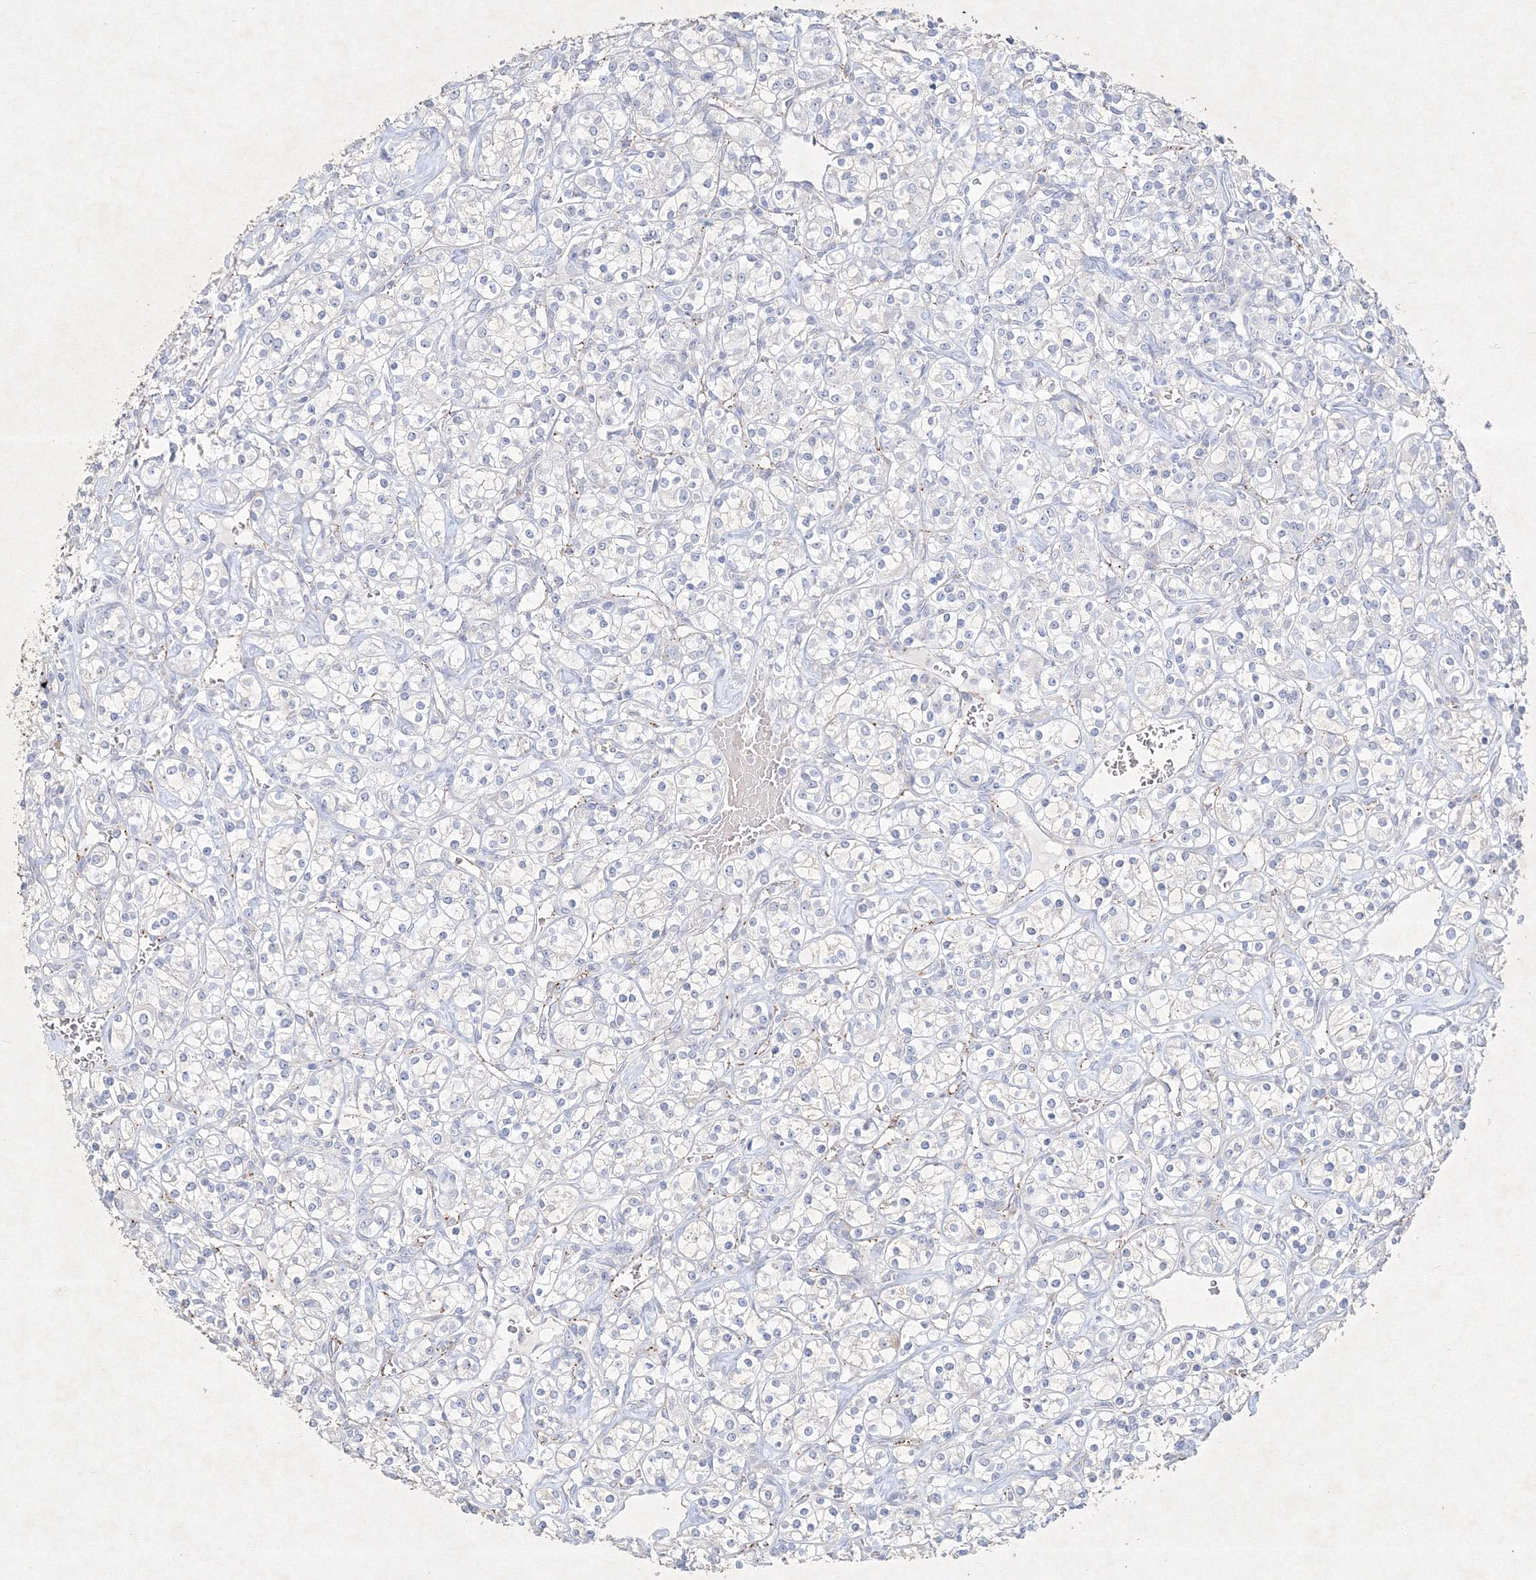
{"staining": {"intensity": "negative", "quantity": "none", "location": "none"}, "tissue": "renal cancer", "cell_type": "Tumor cells", "image_type": "cancer", "snomed": [{"axis": "morphology", "description": "Adenocarcinoma, NOS"}, {"axis": "topography", "description": "Kidney"}], "caption": "Immunohistochemistry (IHC) of human adenocarcinoma (renal) shows no expression in tumor cells.", "gene": "CXXC4", "patient": {"sex": "male", "age": 77}}